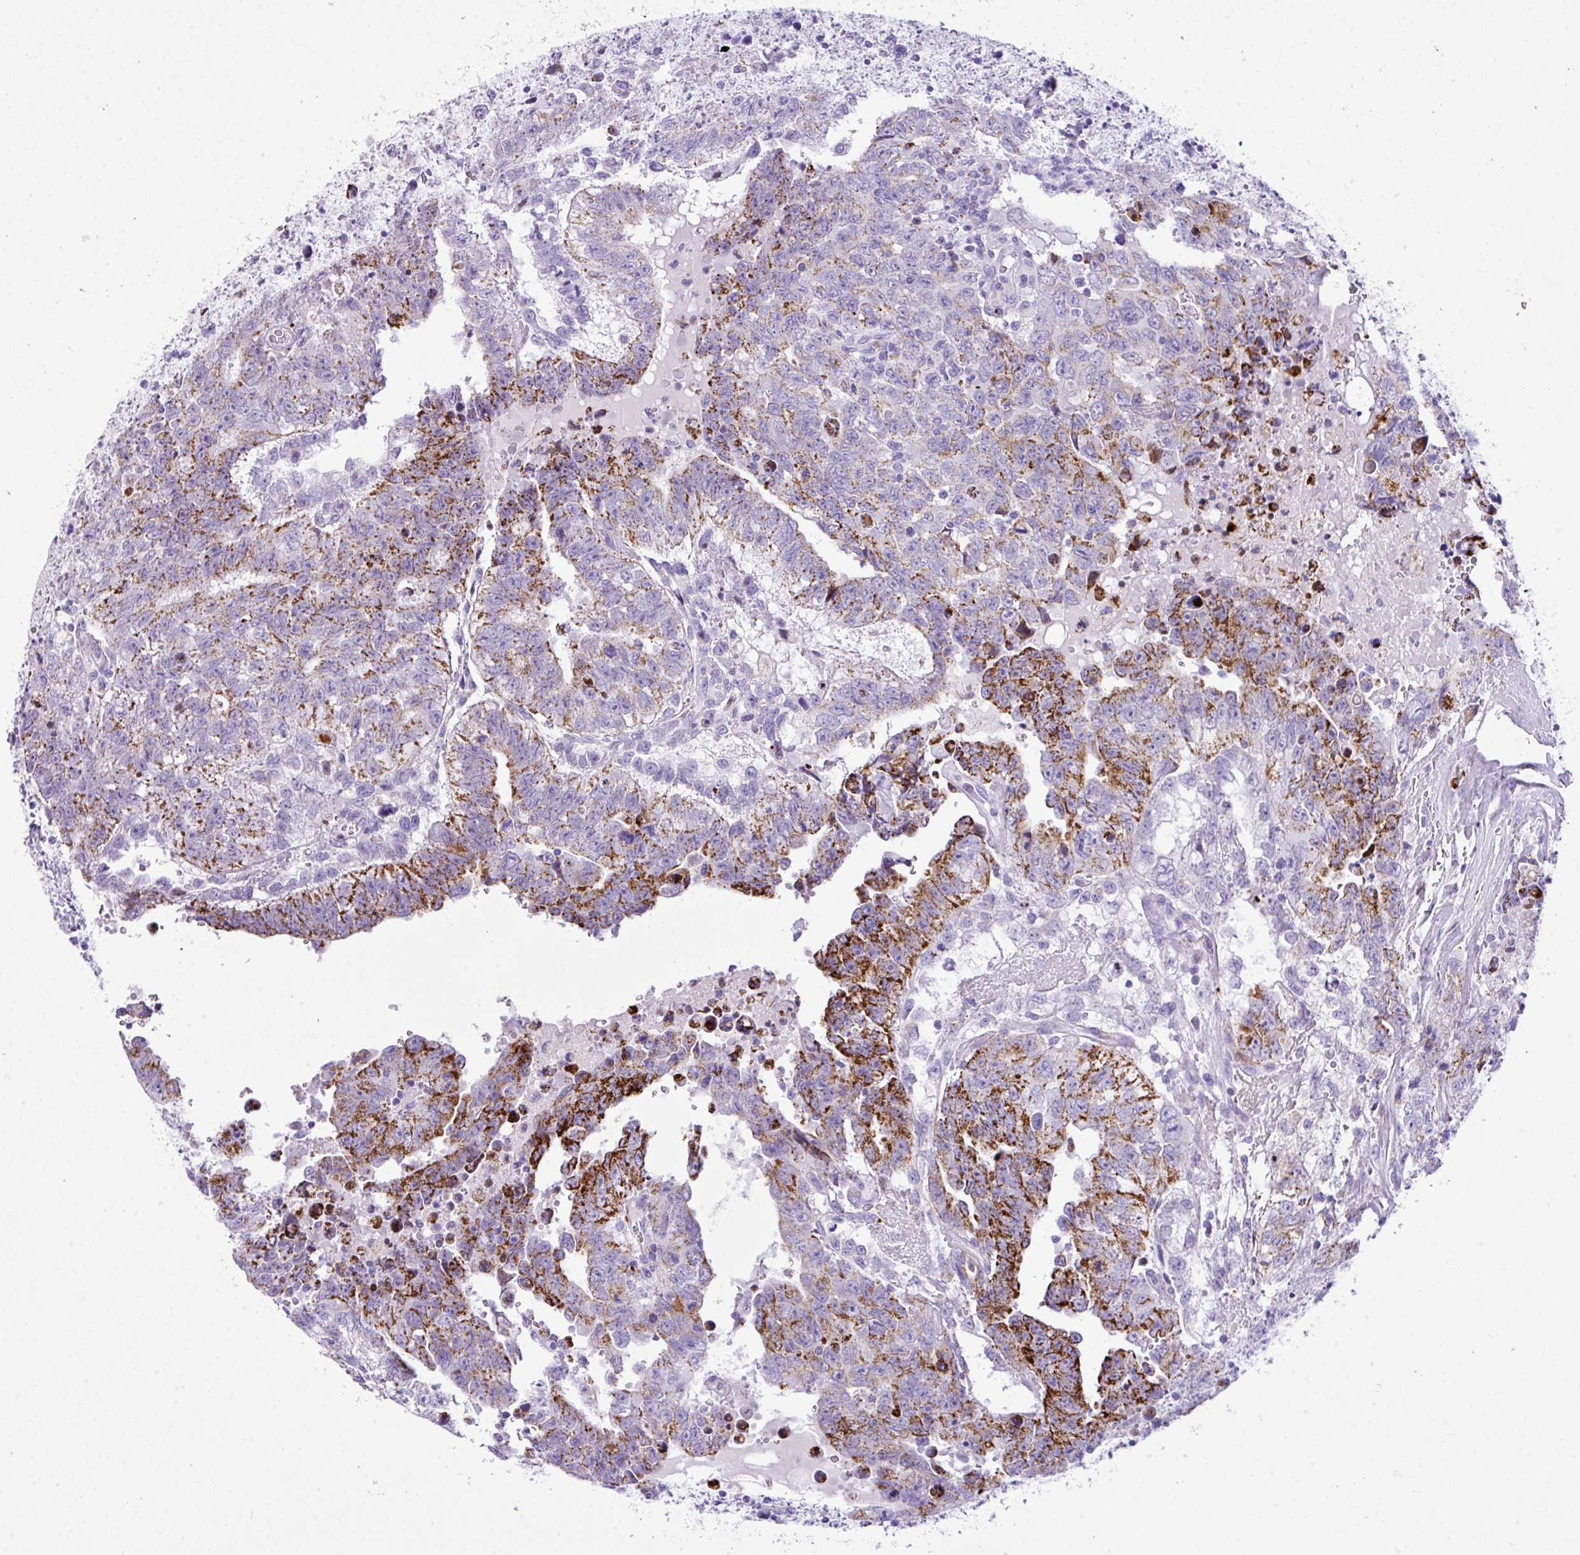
{"staining": {"intensity": "moderate", "quantity": "25%-75%", "location": "cytoplasmic/membranous"}, "tissue": "testis cancer", "cell_type": "Tumor cells", "image_type": "cancer", "snomed": [{"axis": "morphology", "description": "Carcinoma, Embryonal, NOS"}, {"axis": "topography", "description": "Testis"}], "caption": "Protein expression analysis of human embryonal carcinoma (testis) reveals moderate cytoplasmic/membranous positivity in approximately 25%-75% of tumor cells. (brown staining indicates protein expression, while blue staining denotes nuclei).", "gene": "RCAN2", "patient": {"sex": "male", "age": 24}}